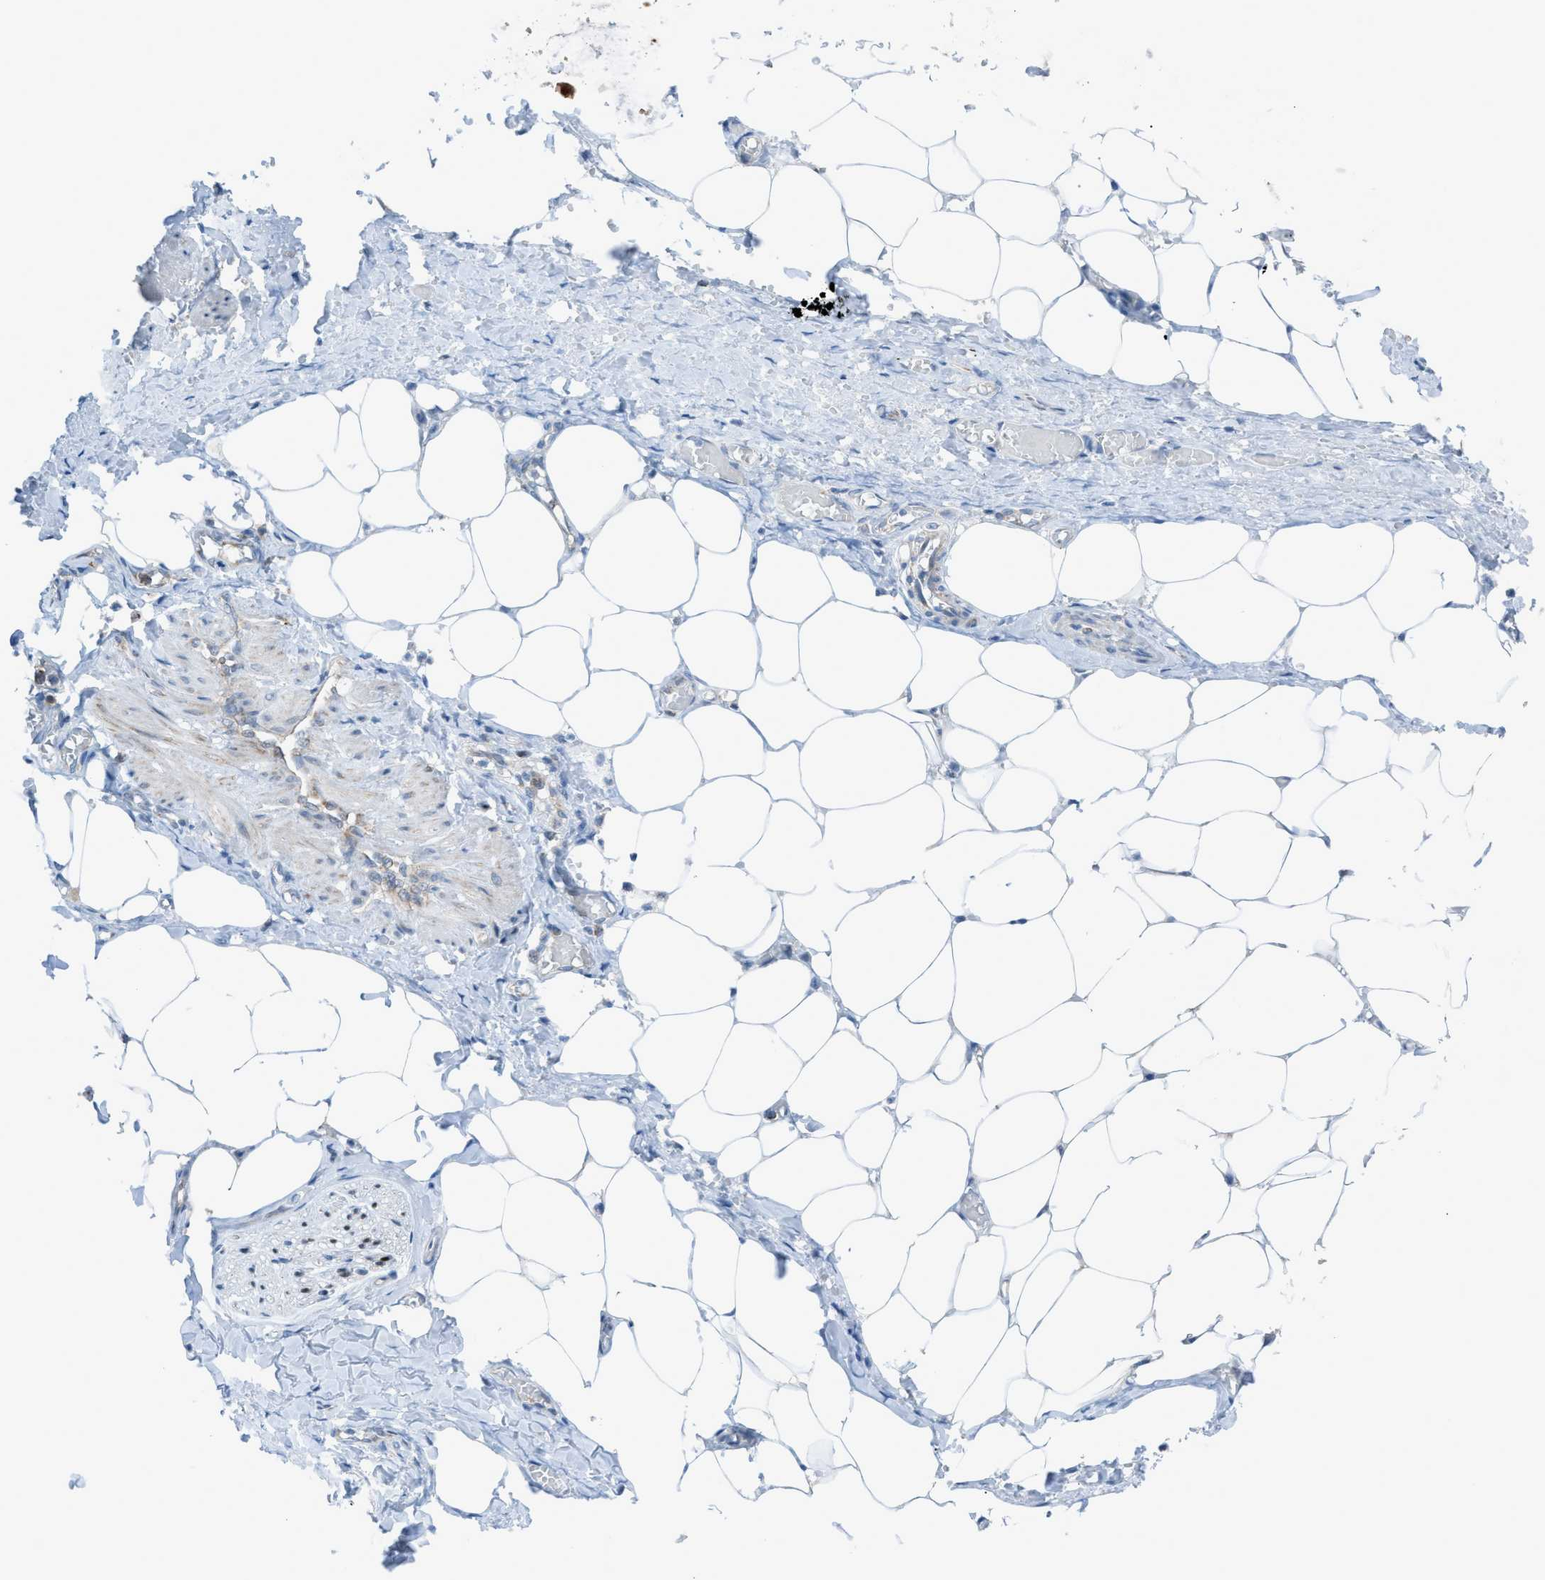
{"staining": {"intensity": "moderate", "quantity": "25%-75%", "location": "cytoplasmic/membranous"}, "tissue": "adipose tissue", "cell_type": "Adipocytes", "image_type": "normal", "snomed": [{"axis": "morphology", "description": "Normal tissue, NOS"}, {"axis": "topography", "description": "Soft tissue"}, {"axis": "topography", "description": "Vascular tissue"}], "caption": "The image exhibits immunohistochemical staining of benign adipose tissue. There is moderate cytoplasmic/membranous expression is identified in approximately 25%-75% of adipocytes.", "gene": "SRM", "patient": {"sex": "female", "age": 35}}